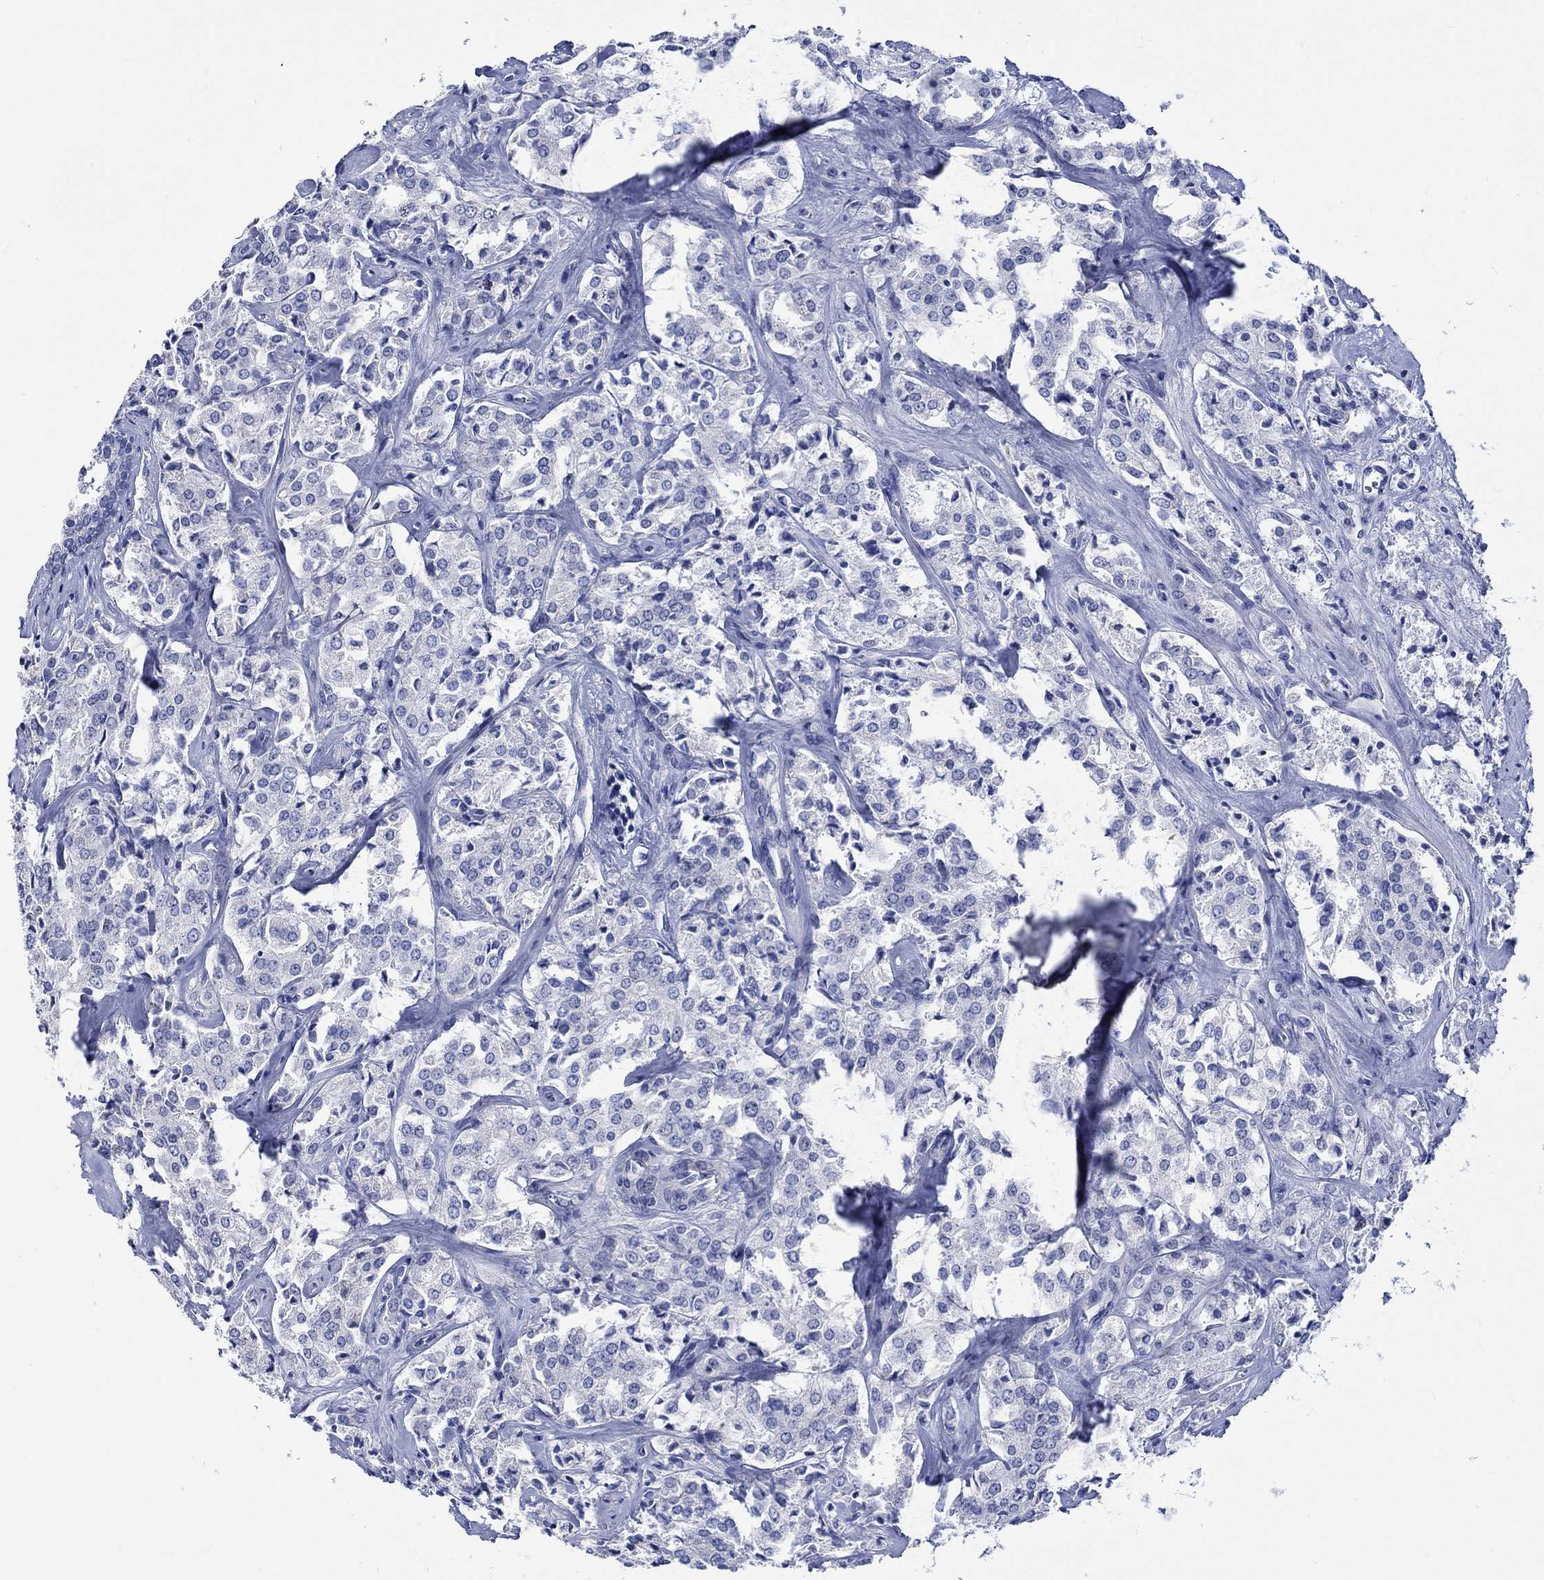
{"staining": {"intensity": "negative", "quantity": "none", "location": "none"}, "tissue": "prostate cancer", "cell_type": "Tumor cells", "image_type": "cancer", "snomed": [{"axis": "morphology", "description": "Adenocarcinoma, NOS"}, {"axis": "topography", "description": "Prostate"}], "caption": "Tumor cells are negative for protein expression in human adenocarcinoma (prostate).", "gene": "HARBI1", "patient": {"sex": "male", "age": 66}}